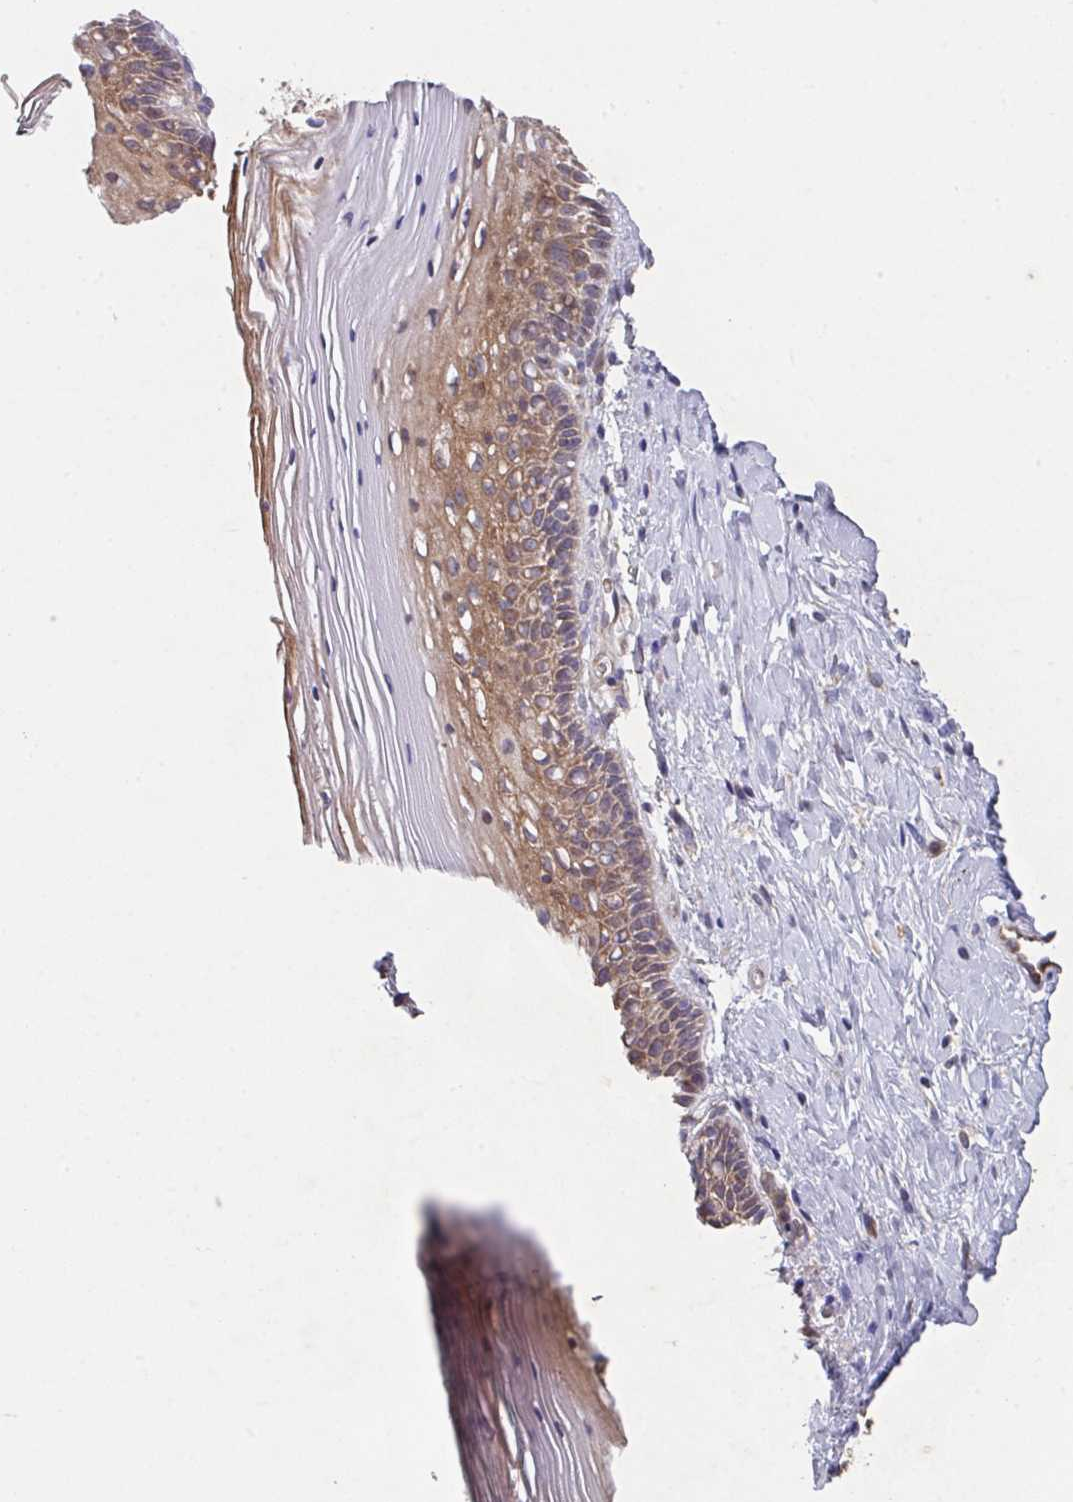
{"staining": {"intensity": "moderate", "quantity": ">75%", "location": "cytoplasmic/membranous"}, "tissue": "cervix", "cell_type": "Glandular cells", "image_type": "normal", "snomed": [{"axis": "morphology", "description": "Normal tissue, NOS"}, {"axis": "topography", "description": "Cervix"}], "caption": "IHC image of unremarkable human cervix stained for a protein (brown), which reveals medium levels of moderate cytoplasmic/membranous positivity in approximately >75% of glandular cells.", "gene": "TRIM14", "patient": {"sex": "female", "age": 36}}